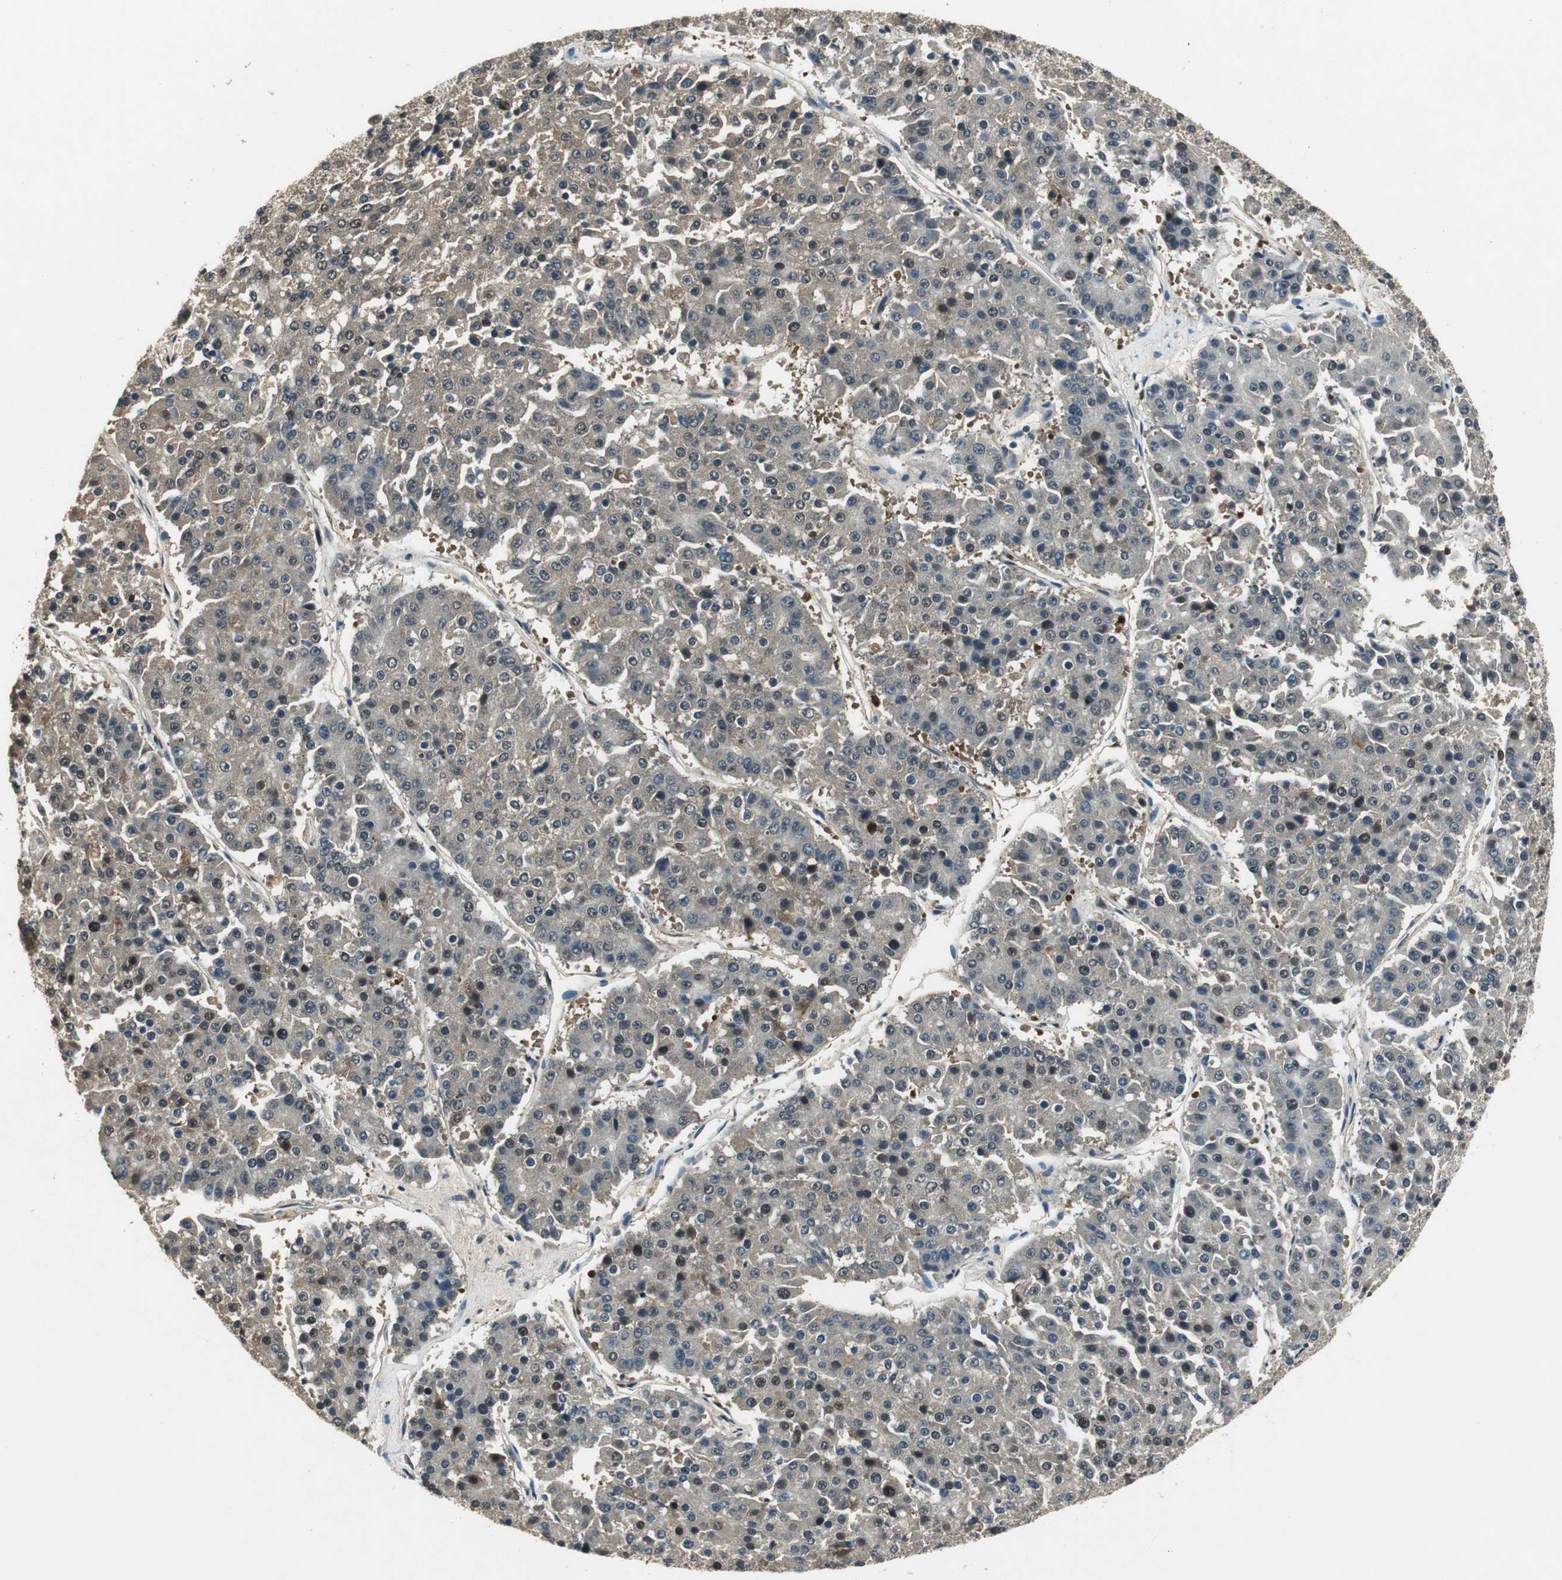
{"staining": {"intensity": "weak", "quantity": "25%-75%", "location": "cytoplasmic/membranous,nuclear"}, "tissue": "pancreatic cancer", "cell_type": "Tumor cells", "image_type": "cancer", "snomed": [{"axis": "morphology", "description": "Adenocarcinoma, NOS"}, {"axis": "topography", "description": "Pancreas"}], "caption": "Immunohistochemical staining of human pancreatic cancer demonstrates low levels of weak cytoplasmic/membranous and nuclear protein positivity in about 25%-75% of tumor cells. (IHC, brightfield microscopy, high magnification).", "gene": "PSMB4", "patient": {"sex": "male", "age": 50}}